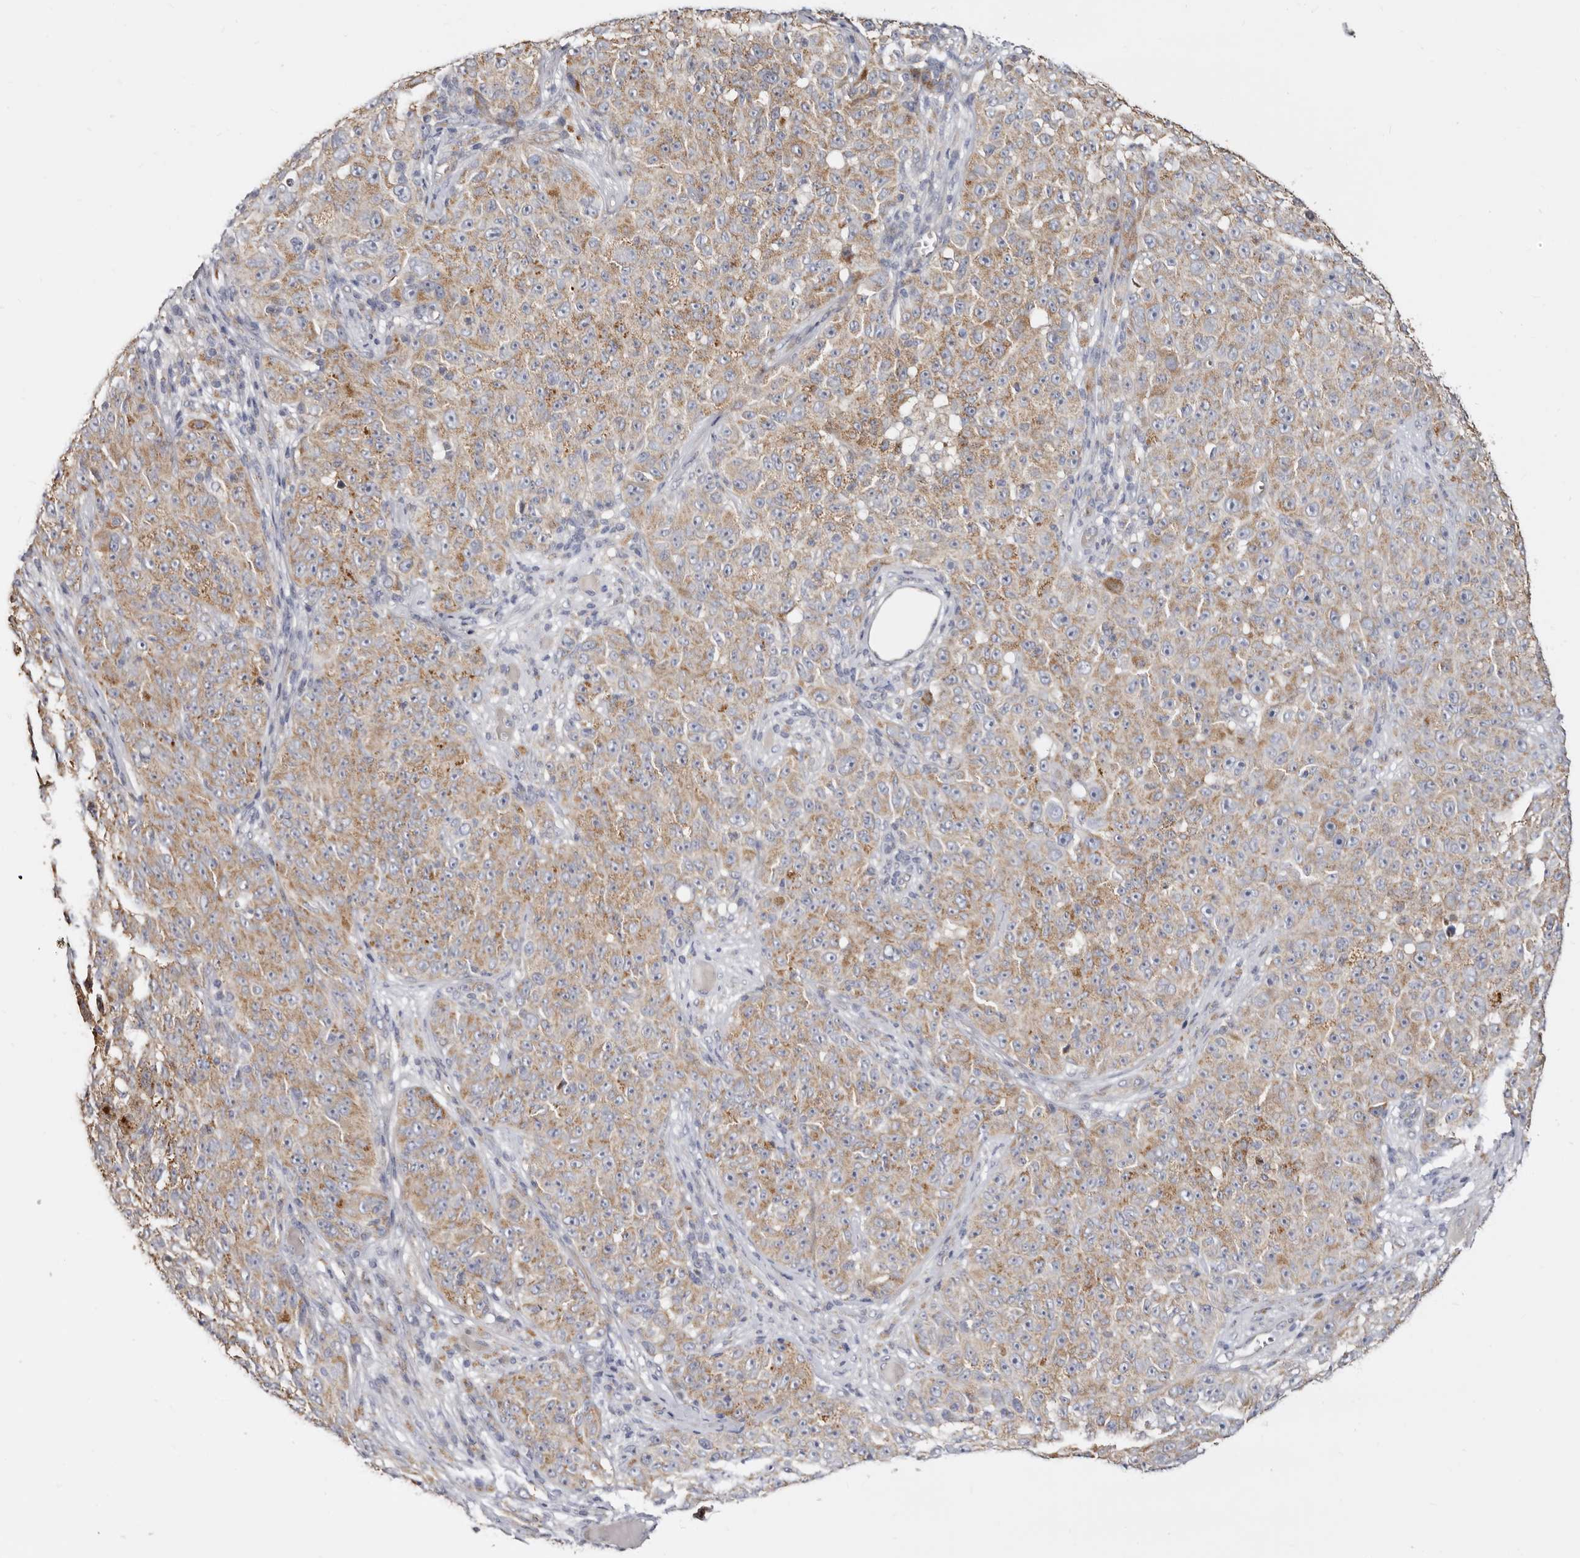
{"staining": {"intensity": "moderate", "quantity": ">75%", "location": "cytoplasmic/membranous"}, "tissue": "melanoma", "cell_type": "Tumor cells", "image_type": "cancer", "snomed": [{"axis": "morphology", "description": "Malignant melanoma, NOS"}, {"axis": "topography", "description": "Skin"}], "caption": "DAB immunohistochemical staining of melanoma demonstrates moderate cytoplasmic/membranous protein expression in about >75% of tumor cells. The staining was performed using DAB to visualize the protein expression in brown, while the nuclei were stained in blue with hematoxylin (Magnification: 20x).", "gene": "BAIAP2L1", "patient": {"sex": "female", "age": 82}}